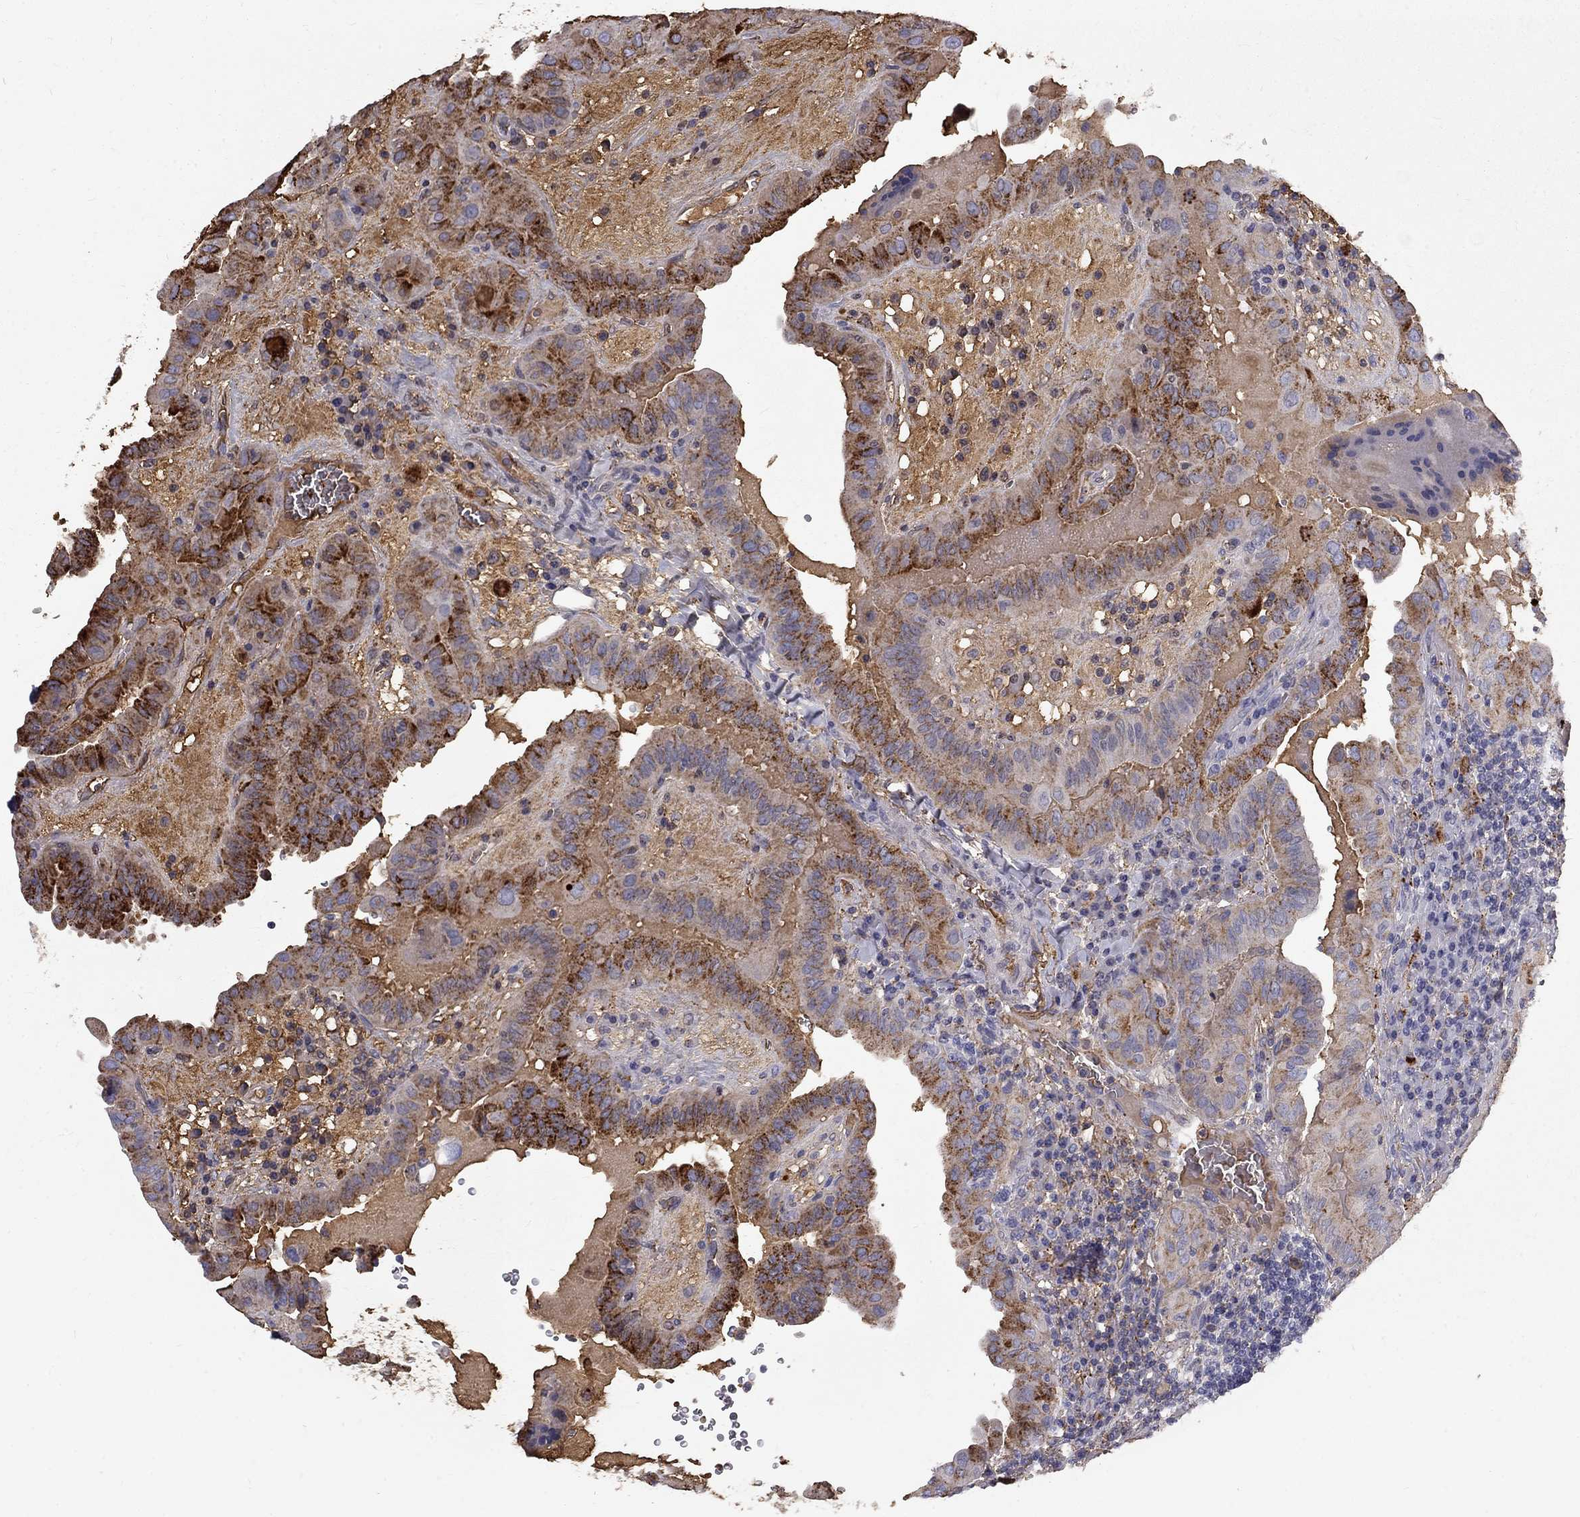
{"staining": {"intensity": "strong", "quantity": ">75%", "location": "cytoplasmic/membranous"}, "tissue": "thyroid cancer", "cell_type": "Tumor cells", "image_type": "cancer", "snomed": [{"axis": "morphology", "description": "Papillary adenocarcinoma, NOS"}, {"axis": "topography", "description": "Thyroid gland"}], "caption": "Immunohistochemical staining of thyroid cancer (papillary adenocarcinoma) demonstrates high levels of strong cytoplasmic/membranous protein positivity in approximately >75% of tumor cells.", "gene": "EPDR1", "patient": {"sex": "female", "age": 37}}